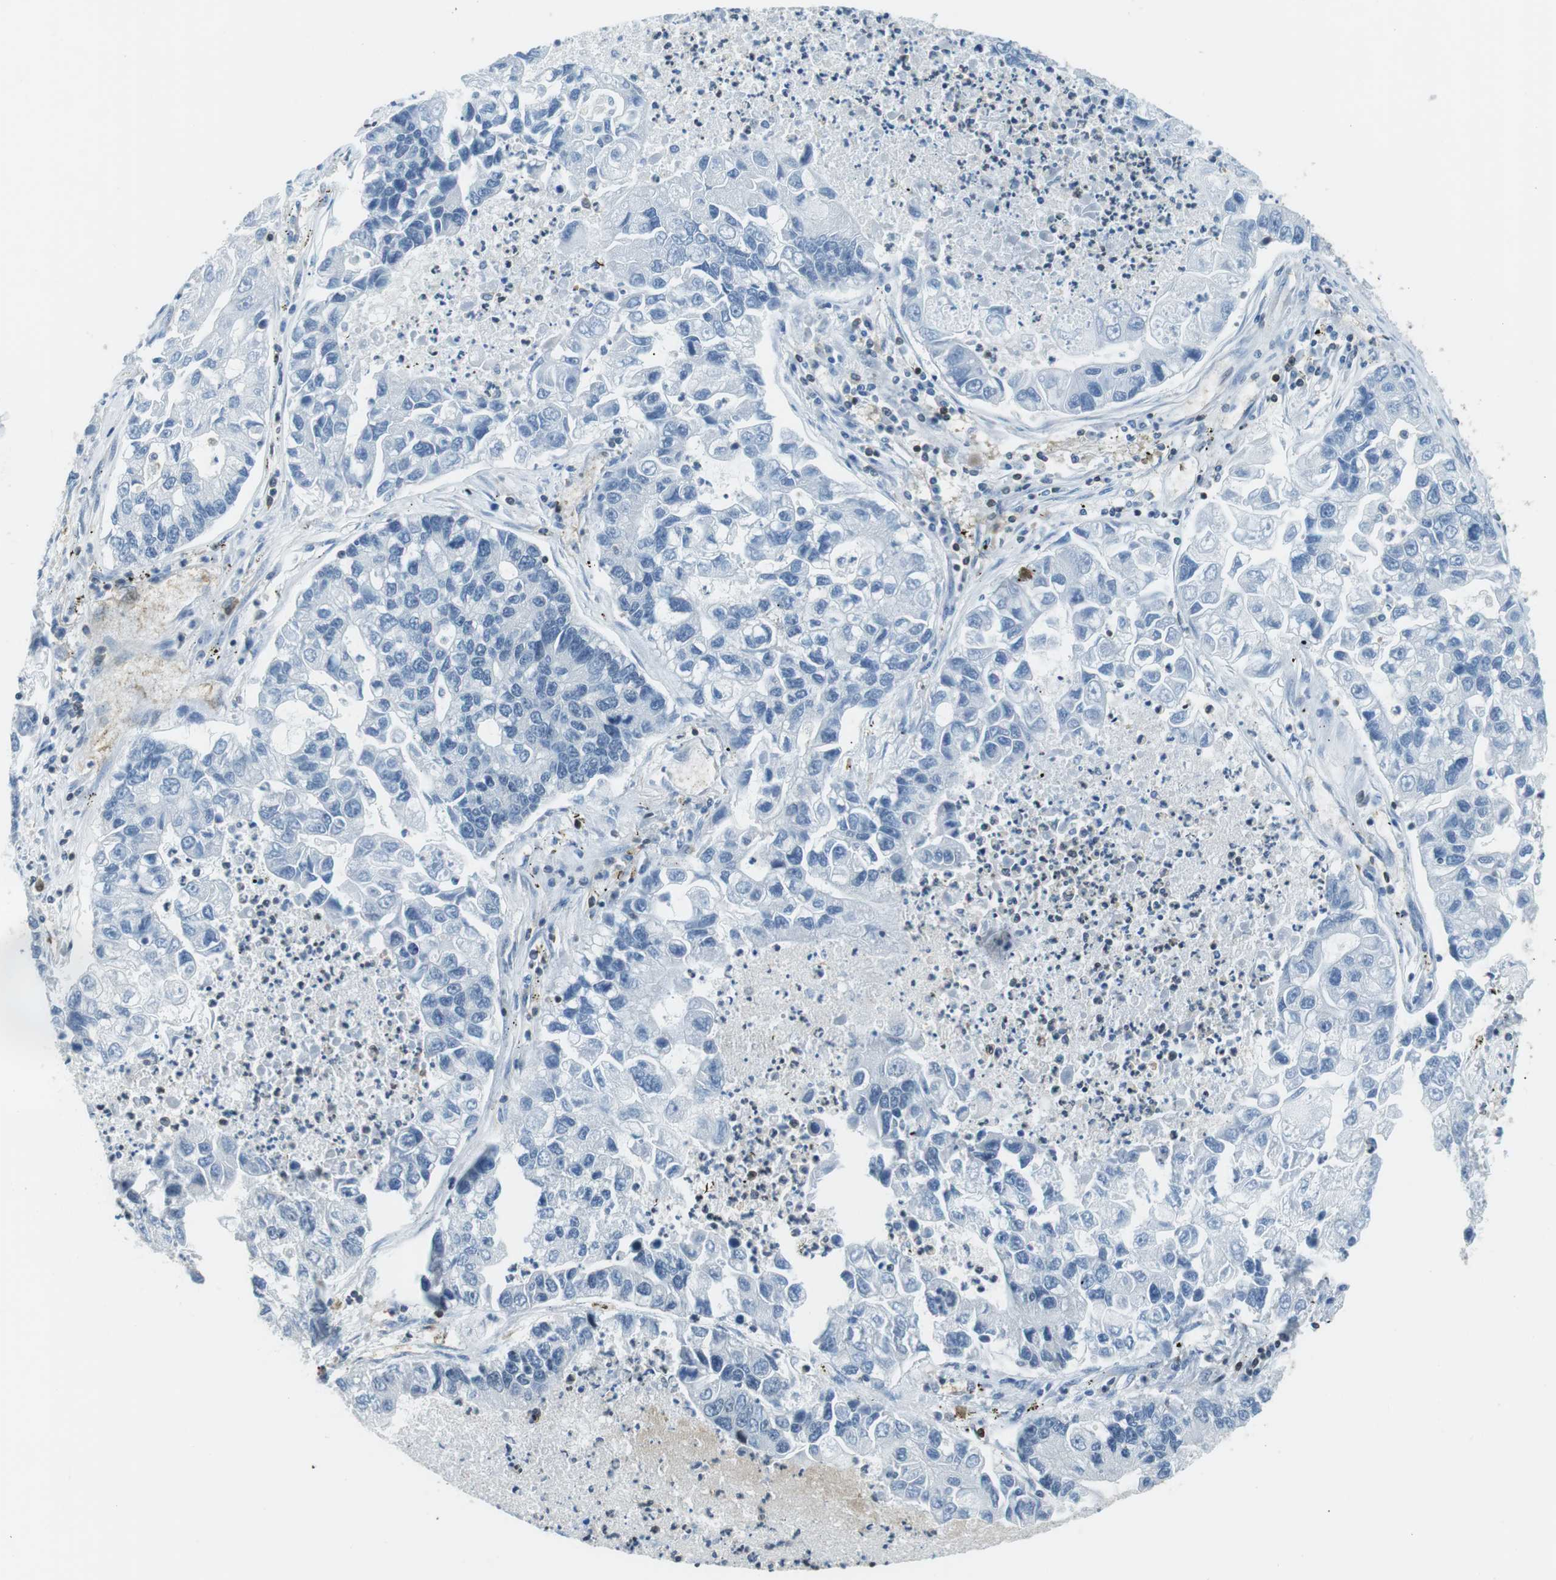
{"staining": {"intensity": "negative", "quantity": "none", "location": "none"}, "tissue": "lung cancer", "cell_type": "Tumor cells", "image_type": "cancer", "snomed": [{"axis": "morphology", "description": "Adenocarcinoma, NOS"}, {"axis": "topography", "description": "Lung"}], "caption": "The IHC image has no significant positivity in tumor cells of lung cancer tissue. (DAB (3,3'-diaminobenzidine) IHC, high magnification).", "gene": "STK10", "patient": {"sex": "female", "age": 51}}